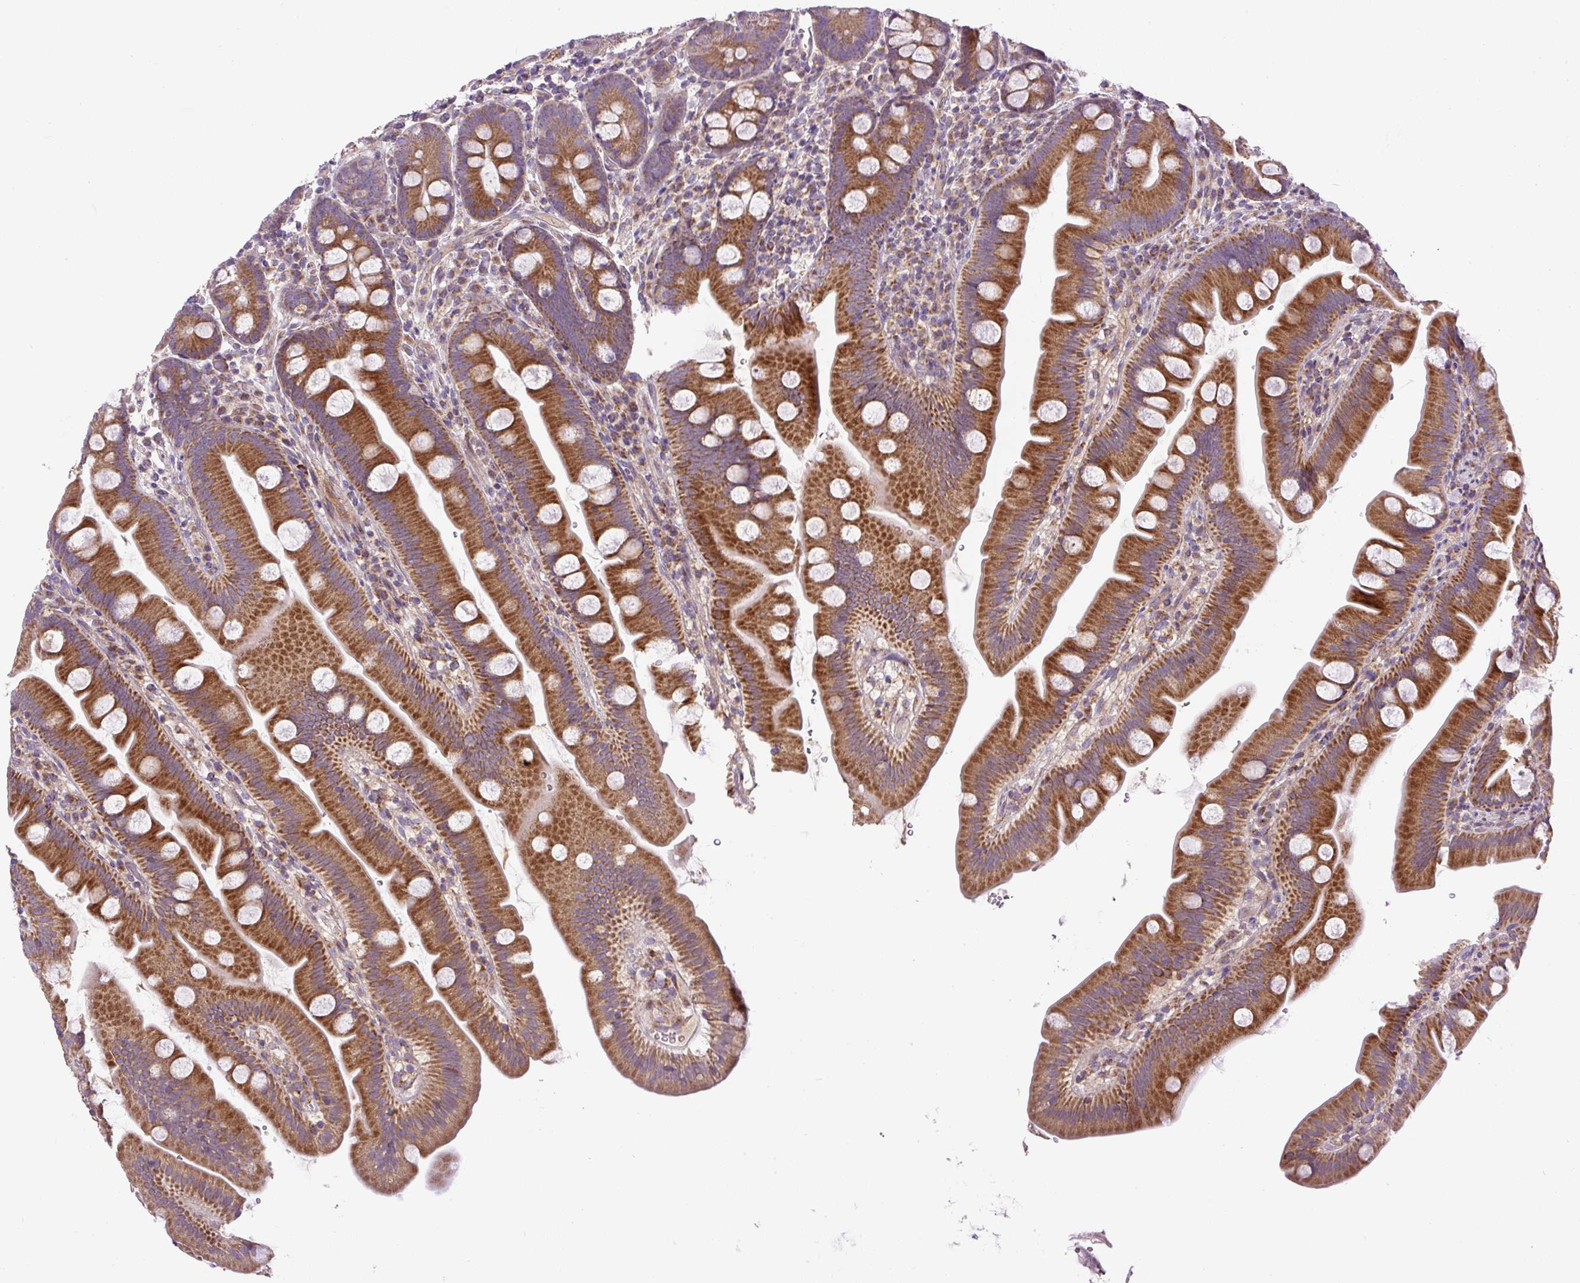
{"staining": {"intensity": "strong", "quantity": ">75%", "location": "cytoplasmic/membranous"}, "tissue": "small intestine", "cell_type": "Glandular cells", "image_type": "normal", "snomed": [{"axis": "morphology", "description": "Normal tissue, NOS"}, {"axis": "topography", "description": "Small intestine"}], "caption": "Immunohistochemistry of unremarkable small intestine demonstrates high levels of strong cytoplasmic/membranous staining in approximately >75% of glandular cells. The staining is performed using DAB (3,3'-diaminobenzidine) brown chromogen to label protein expression. The nuclei are counter-stained blue using hematoxylin.", "gene": "ZNF547", "patient": {"sex": "female", "age": 68}}